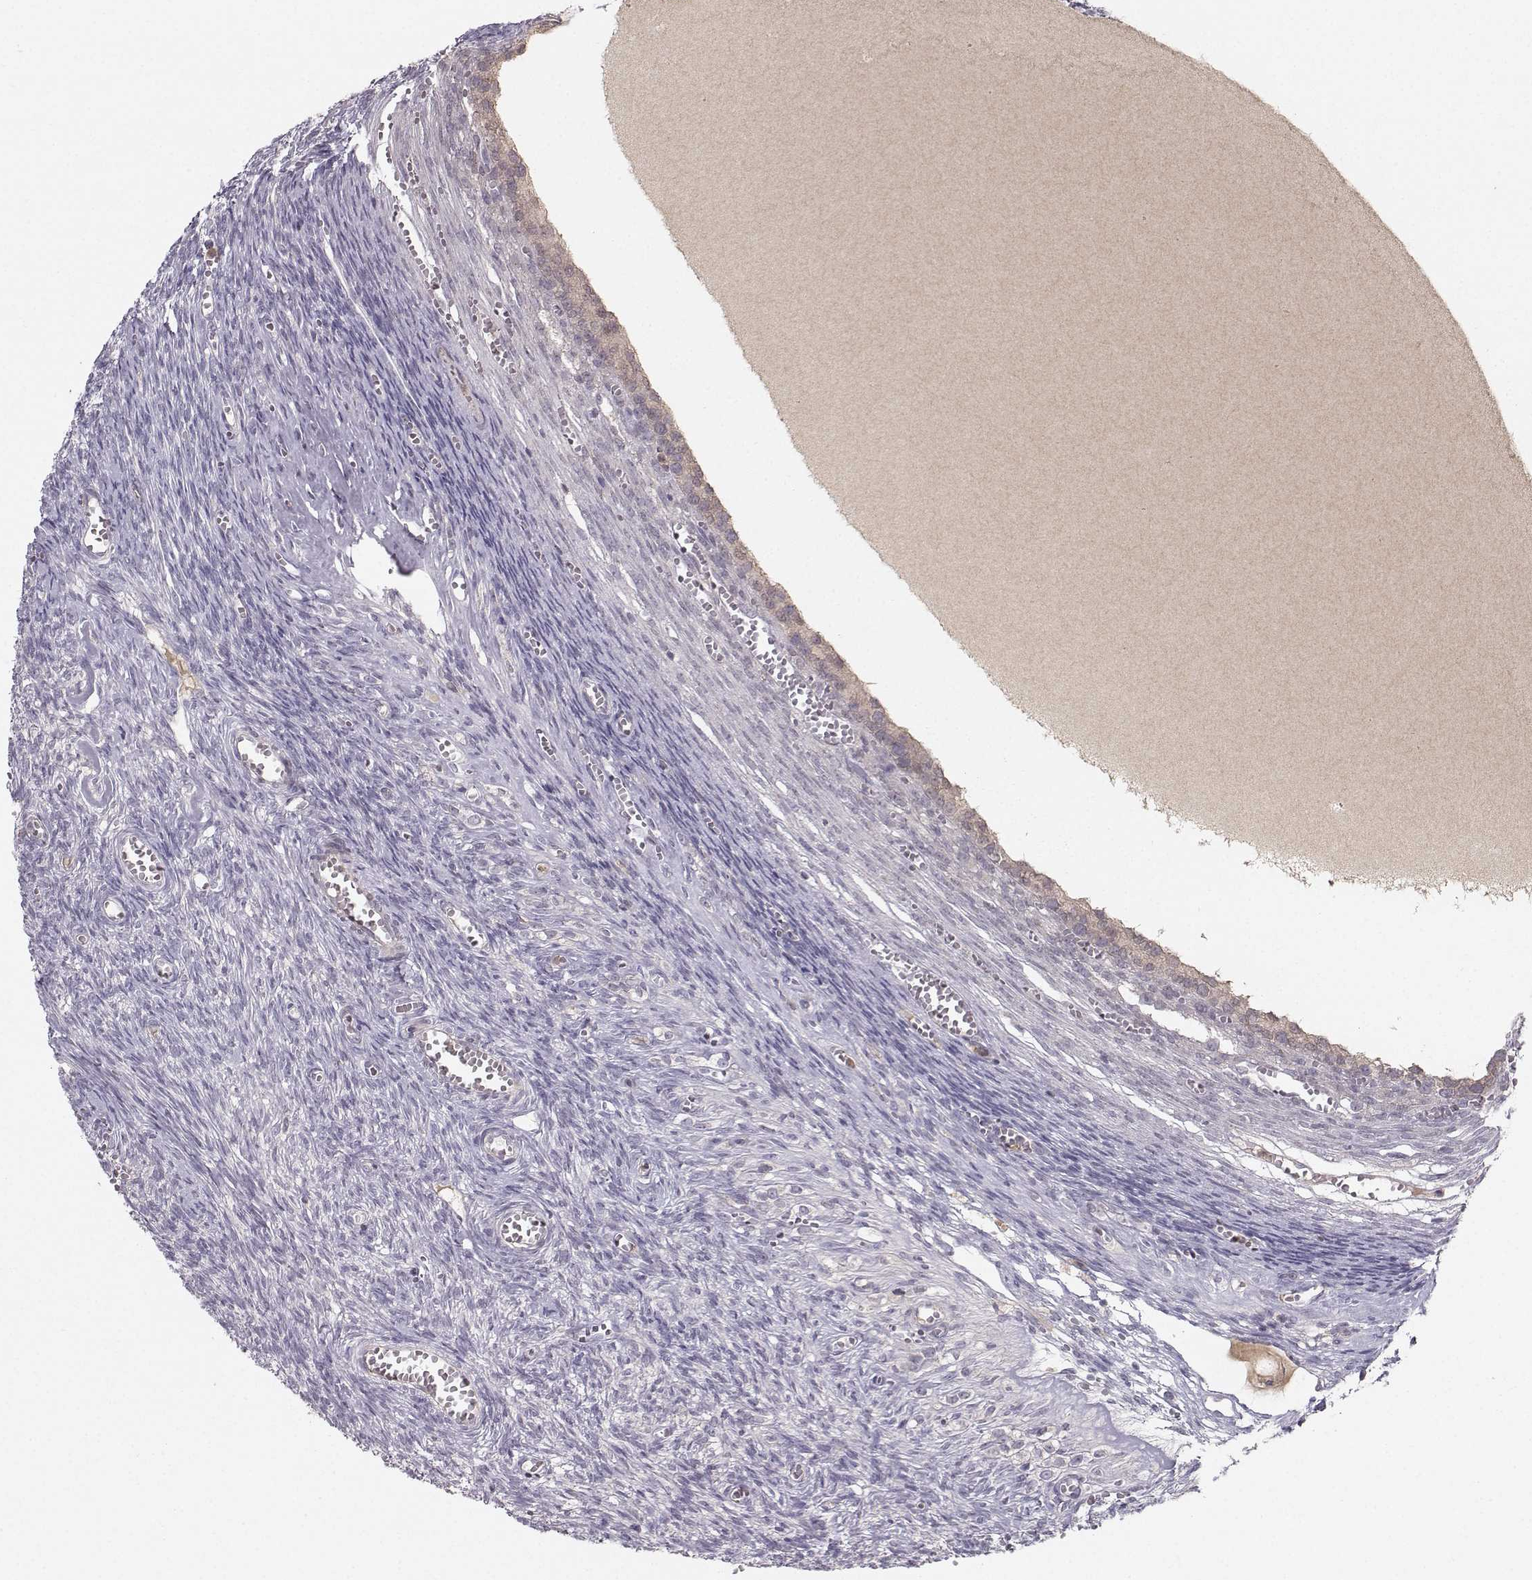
{"staining": {"intensity": "negative", "quantity": "none", "location": "none"}, "tissue": "ovary", "cell_type": "Follicle cells", "image_type": "normal", "snomed": [{"axis": "morphology", "description": "Normal tissue, NOS"}, {"axis": "topography", "description": "Ovary"}], "caption": "IHC of benign ovary displays no expression in follicle cells.", "gene": "OPRD1", "patient": {"sex": "female", "age": 43}}